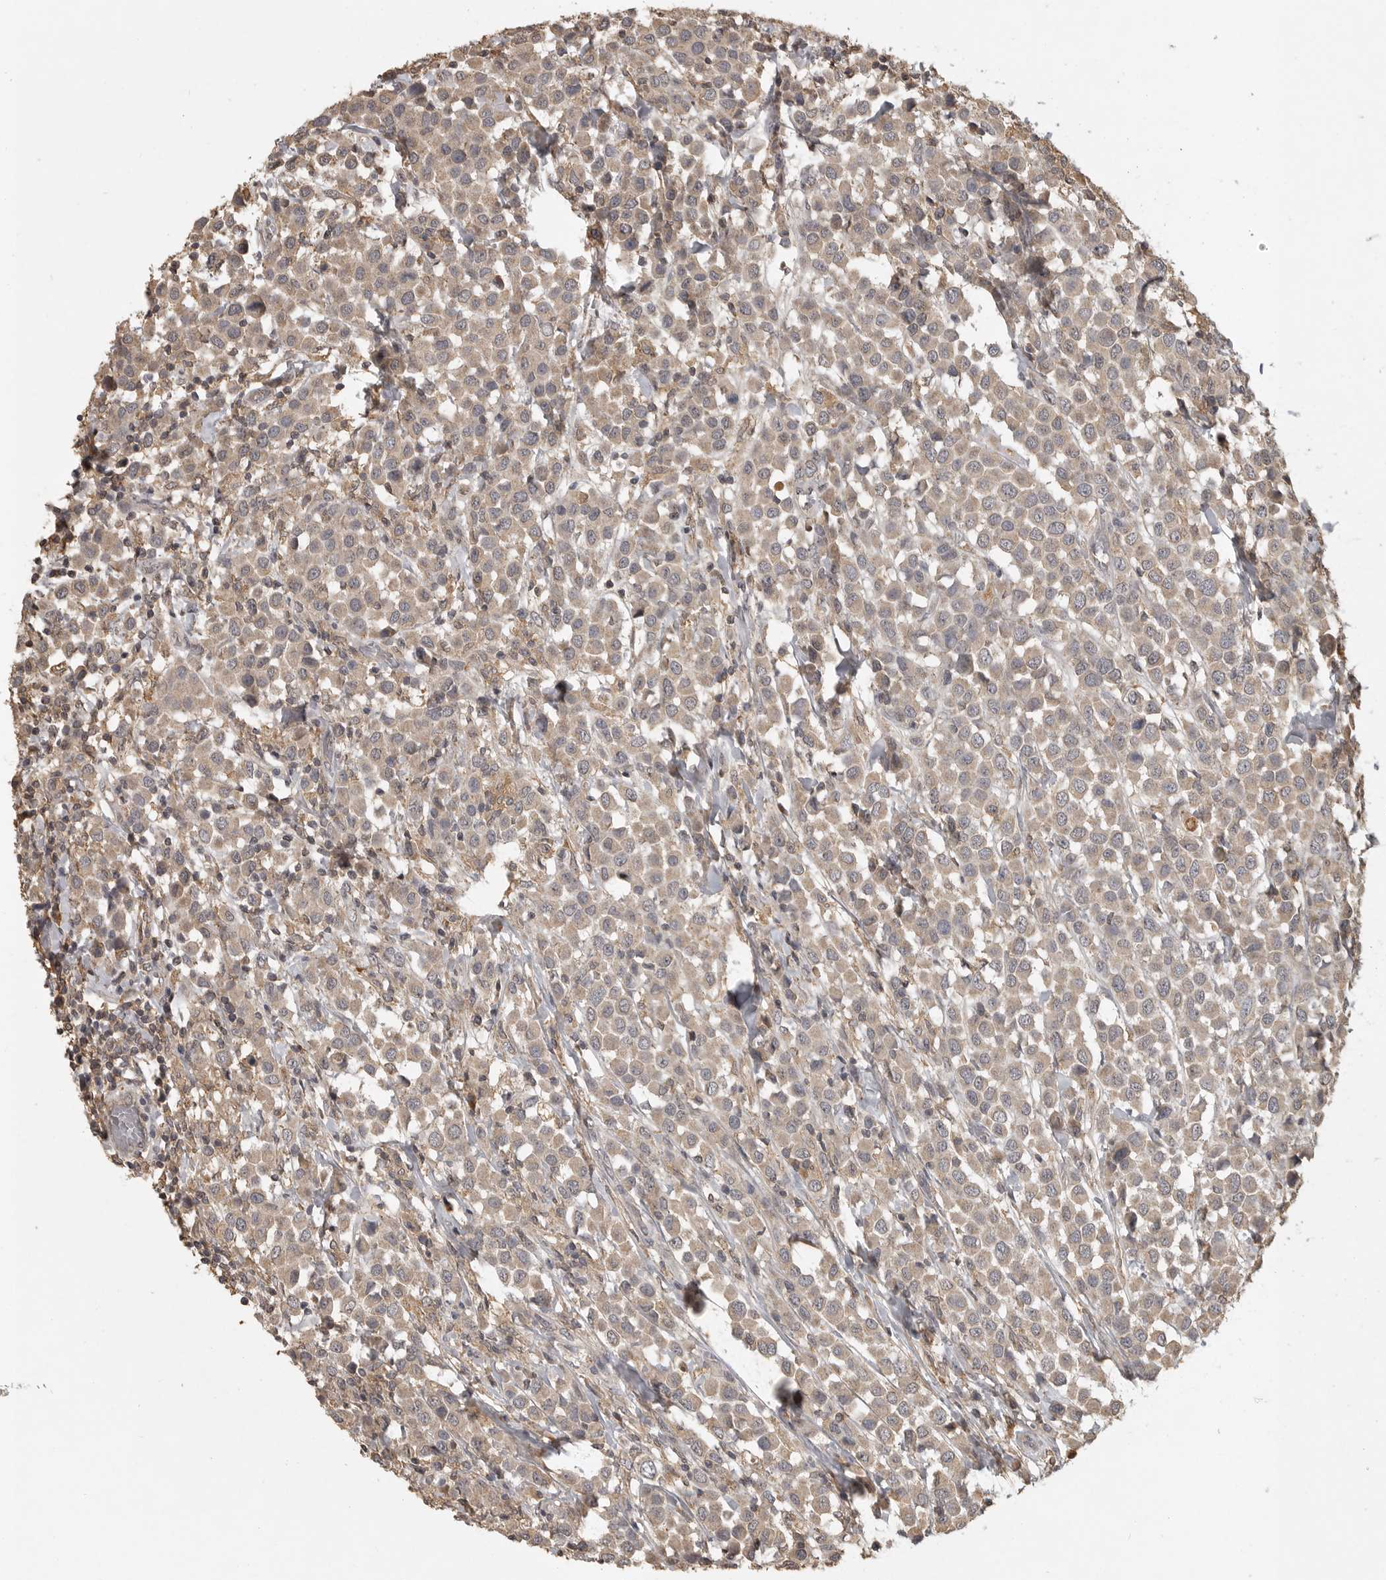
{"staining": {"intensity": "weak", "quantity": ">75%", "location": "cytoplasmic/membranous"}, "tissue": "breast cancer", "cell_type": "Tumor cells", "image_type": "cancer", "snomed": [{"axis": "morphology", "description": "Duct carcinoma"}, {"axis": "topography", "description": "Breast"}], "caption": "A brown stain shows weak cytoplasmic/membranous positivity of a protein in breast intraductal carcinoma tumor cells.", "gene": "ADAMTS4", "patient": {"sex": "female", "age": 61}}